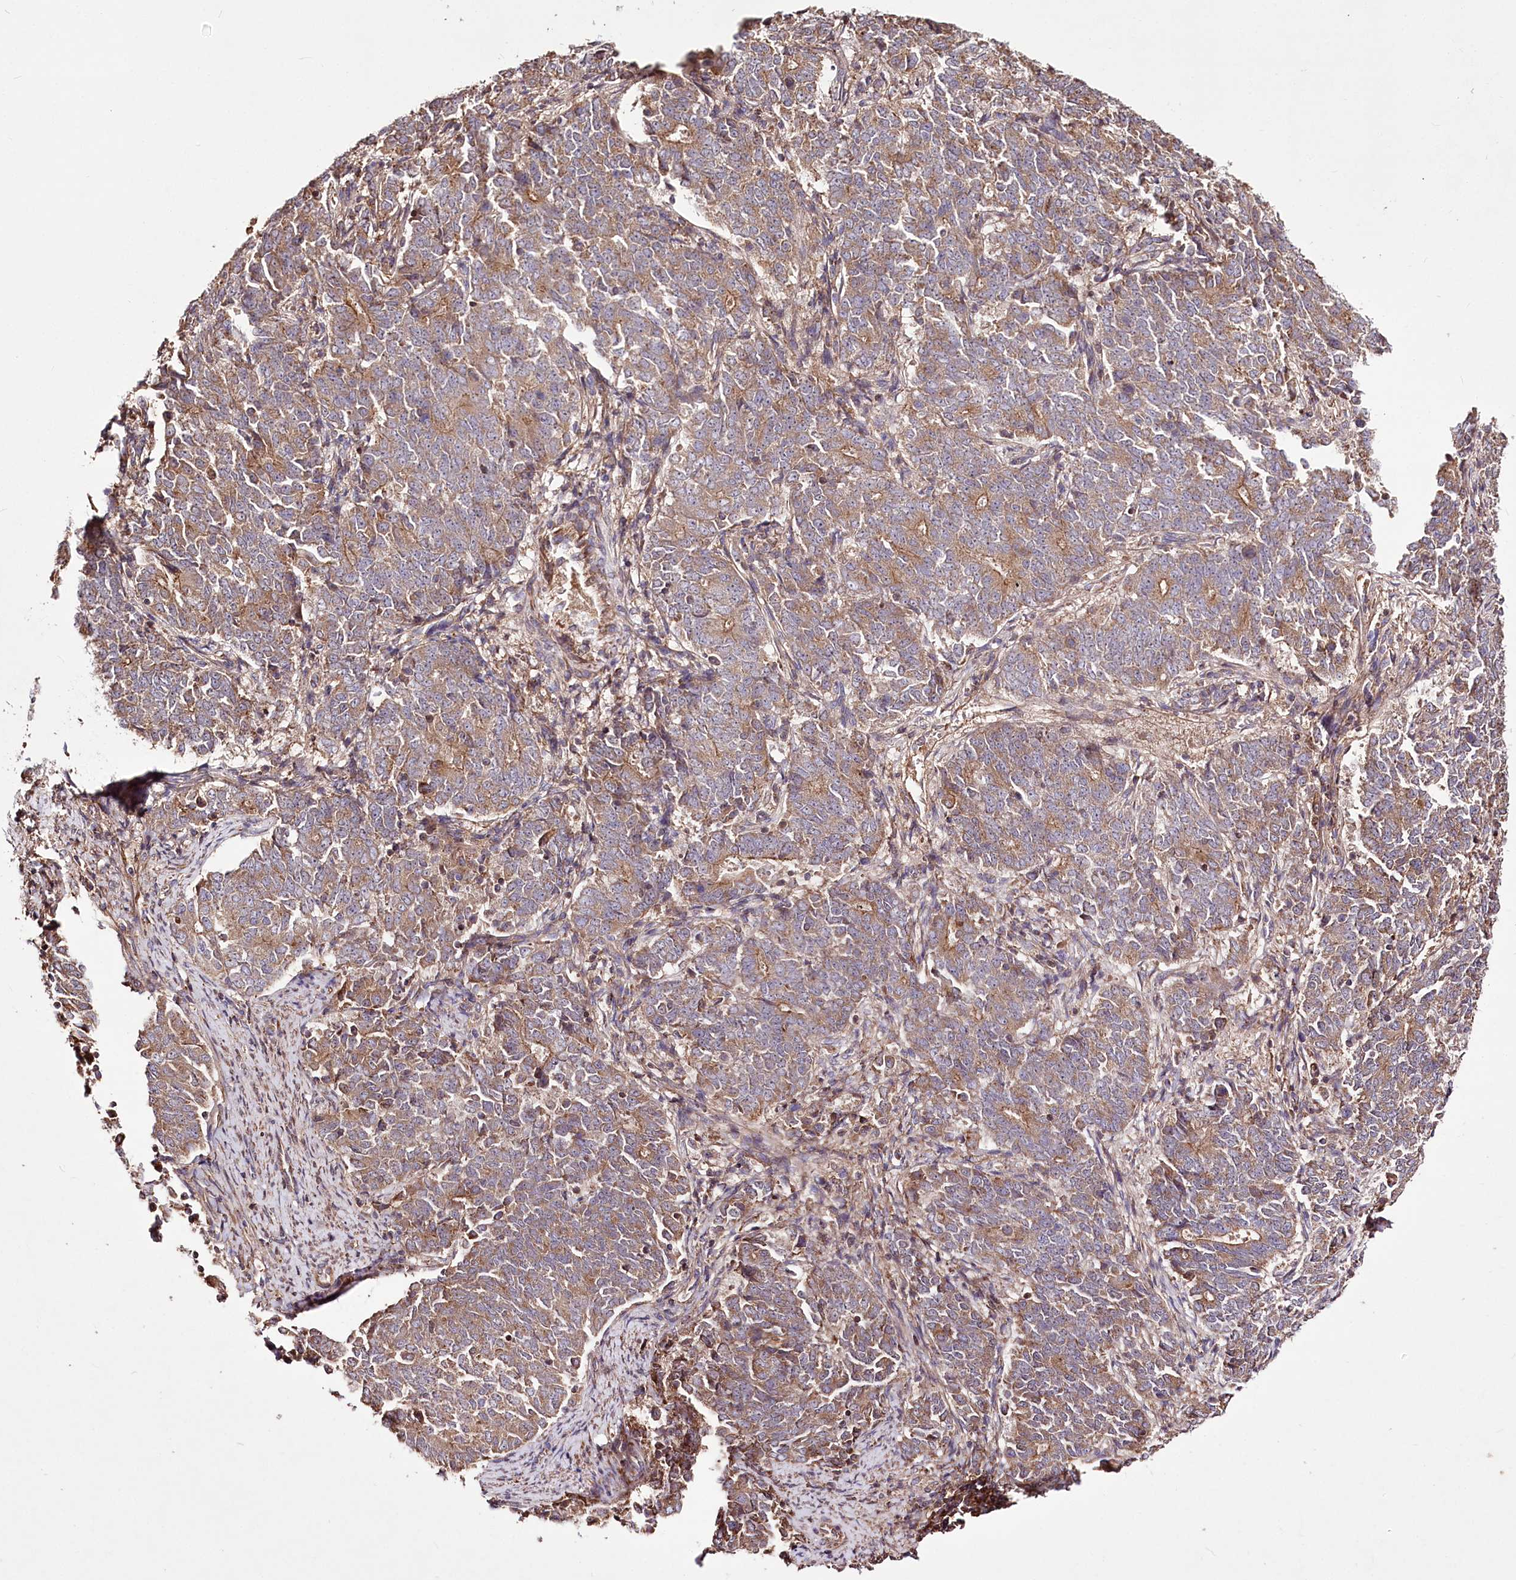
{"staining": {"intensity": "moderate", "quantity": "25%-75%", "location": "cytoplasmic/membranous"}, "tissue": "endometrial cancer", "cell_type": "Tumor cells", "image_type": "cancer", "snomed": [{"axis": "morphology", "description": "Adenocarcinoma, NOS"}, {"axis": "topography", "description": "Endometrium"}], "caption": "This photomicrograph shows endometrial adenocarcinoma stained with immunohistochemistry (IHC) to label a protein in brown. The cytoplasmic/membranous of tumor cells show moderate positivity for the protein. Nuclei are counter-stained blue.", "gene": "WWC1", "patient": {"sex": "female", "age": 80}}